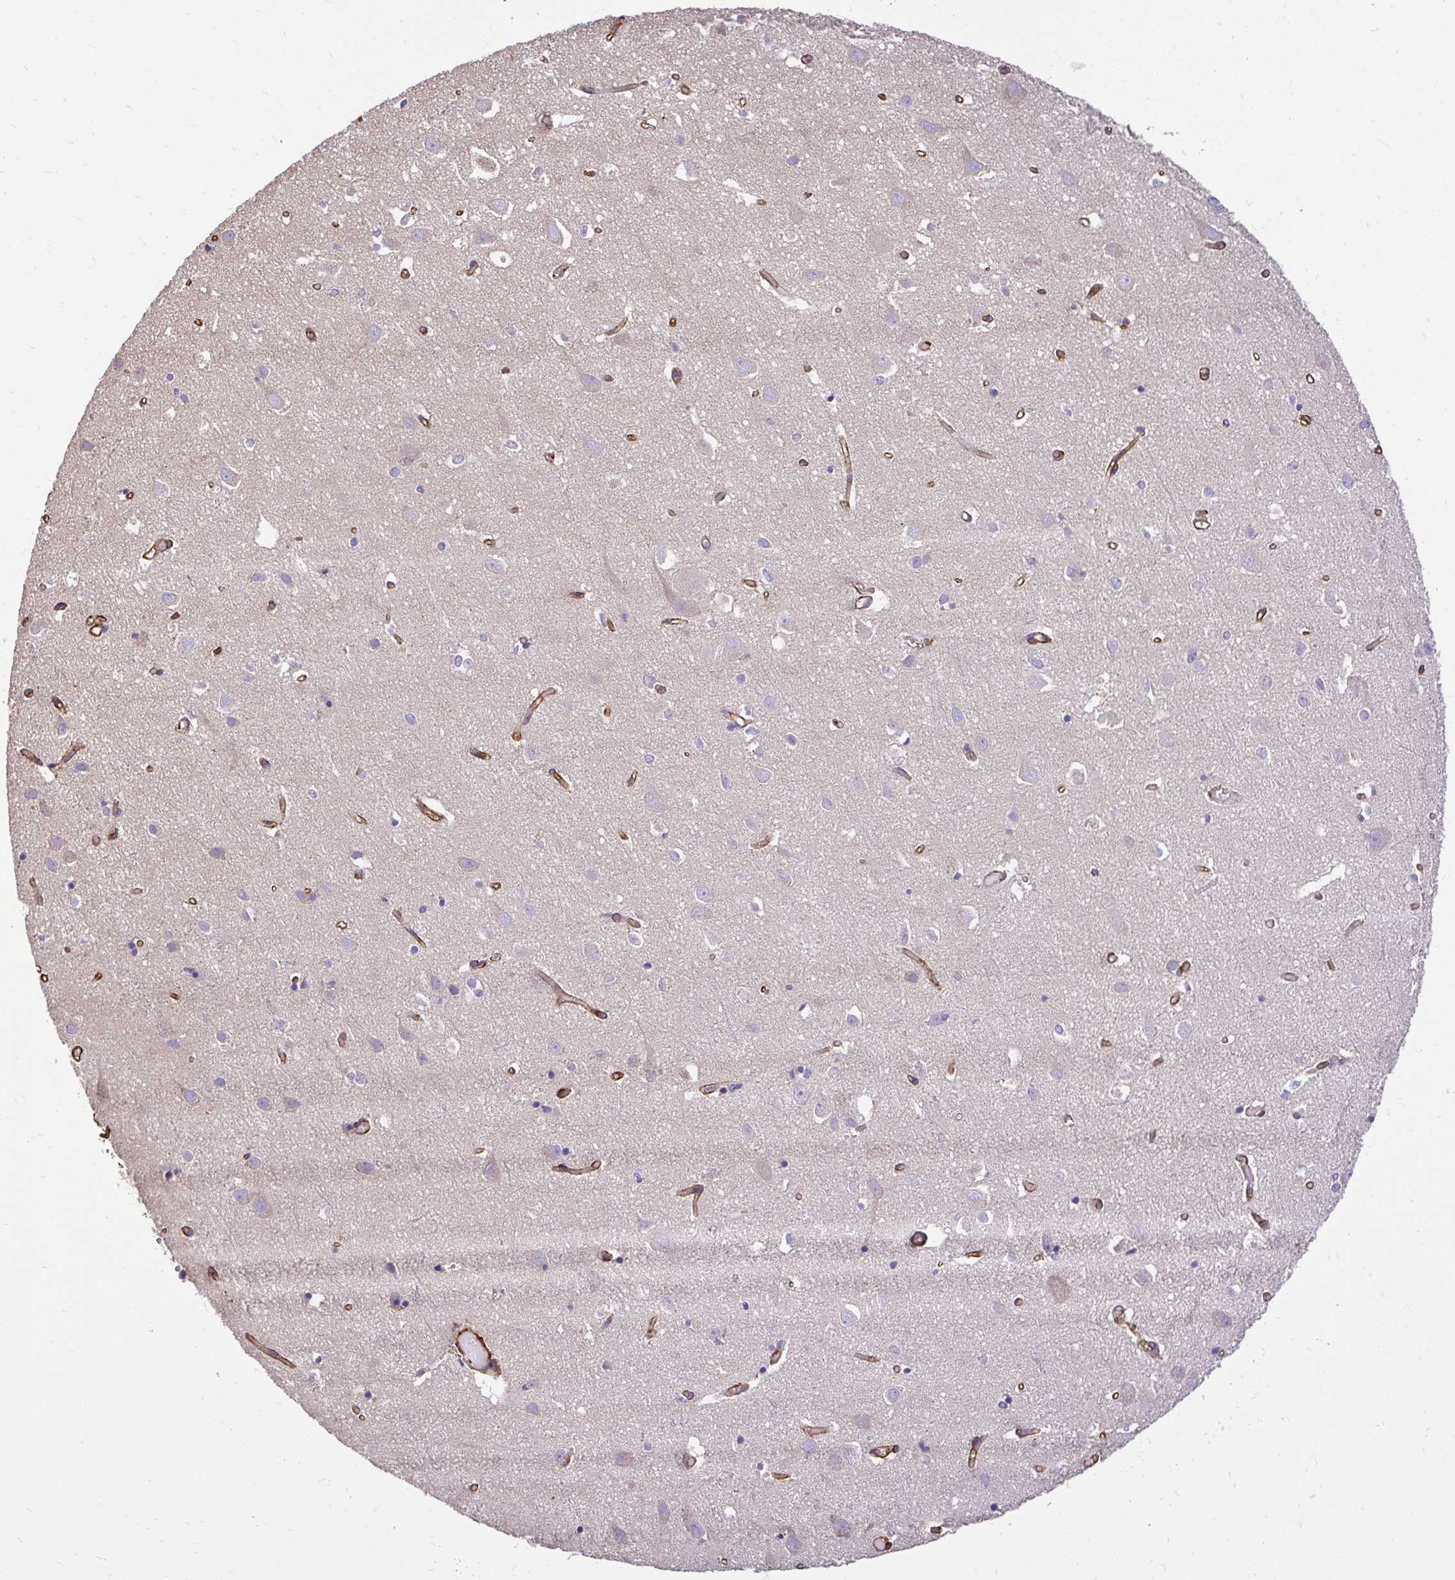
{"staining": {"intensity": "moderate", "quantity": ">75%", "location": "cytoplasmic/membranous"}, "tissue": "cerebral cortex", "cell_type": "Endothelial cells", "image_type": "normal", "snomed": [{"axis": "morphology", "description": "Normal tissue, NOS"}, {"axis": "topography", "description": "Cerebral cortex"}], "caption": "Cerebral cortex stained with DAB IHC reveals medium levels of moderate cytoplasmic/membranous positivity in about >75% of endothelial cells.", "gene": "PTPRK", "patient": {"sex": "male", "age": 70}}